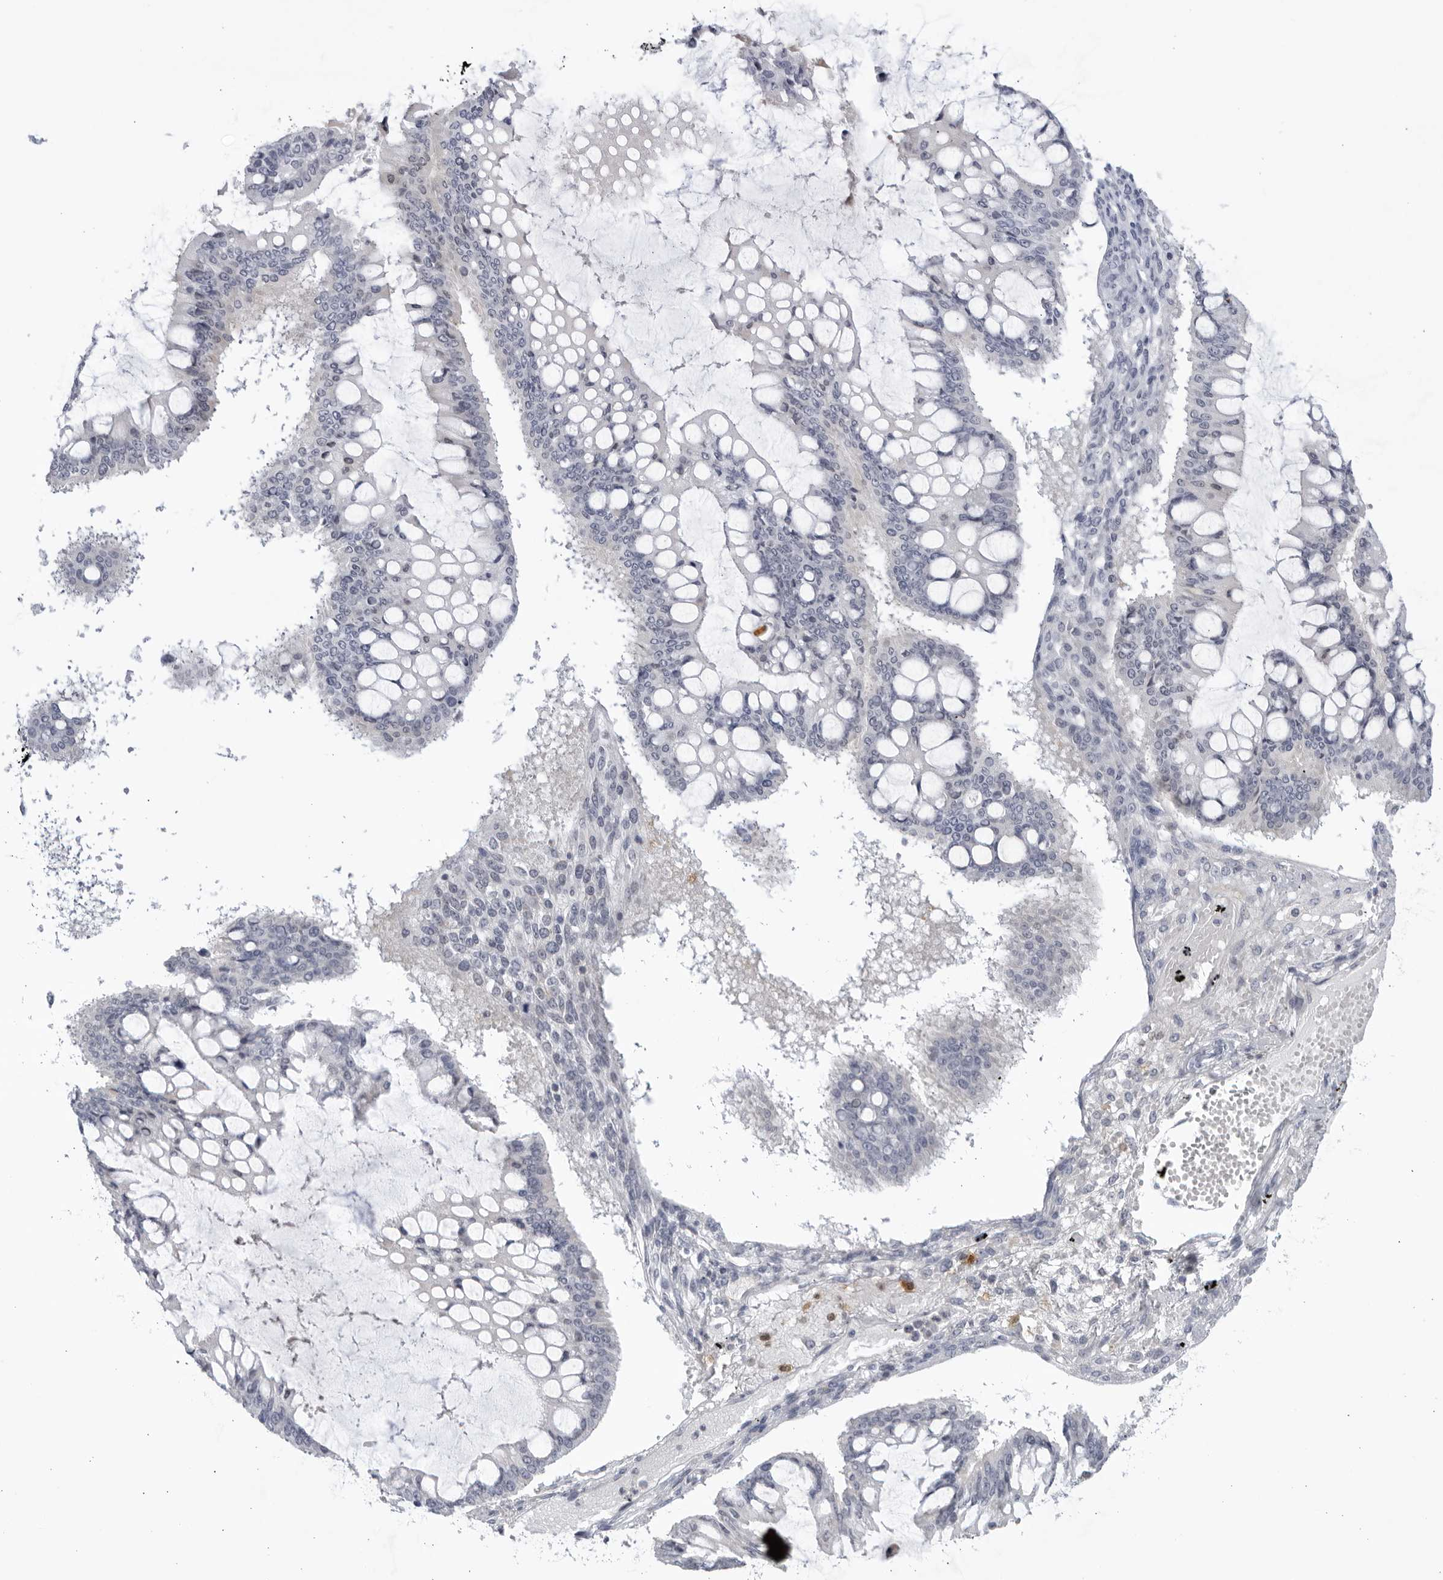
{"staining": {"intensity": "negative", "quantity": "none", "location": "none"}, "tissue": "ovarian cancer", "cell_type": "Tumor cells", "image_type": "cancer", "snomed": [{"axis": "morphology", "description": "Cystadenocarcinoma, mucinous, NOS"}, {"axis": "topography", "description": "Ovary"}], "caption": "Human ovarian mucinous cystadenocarcinoma stained for a protein using immunohistochemistry displays no positivity in tumor cells.", "gene": "CNBD1", "patient": {"sex": "female", "age": 73}}